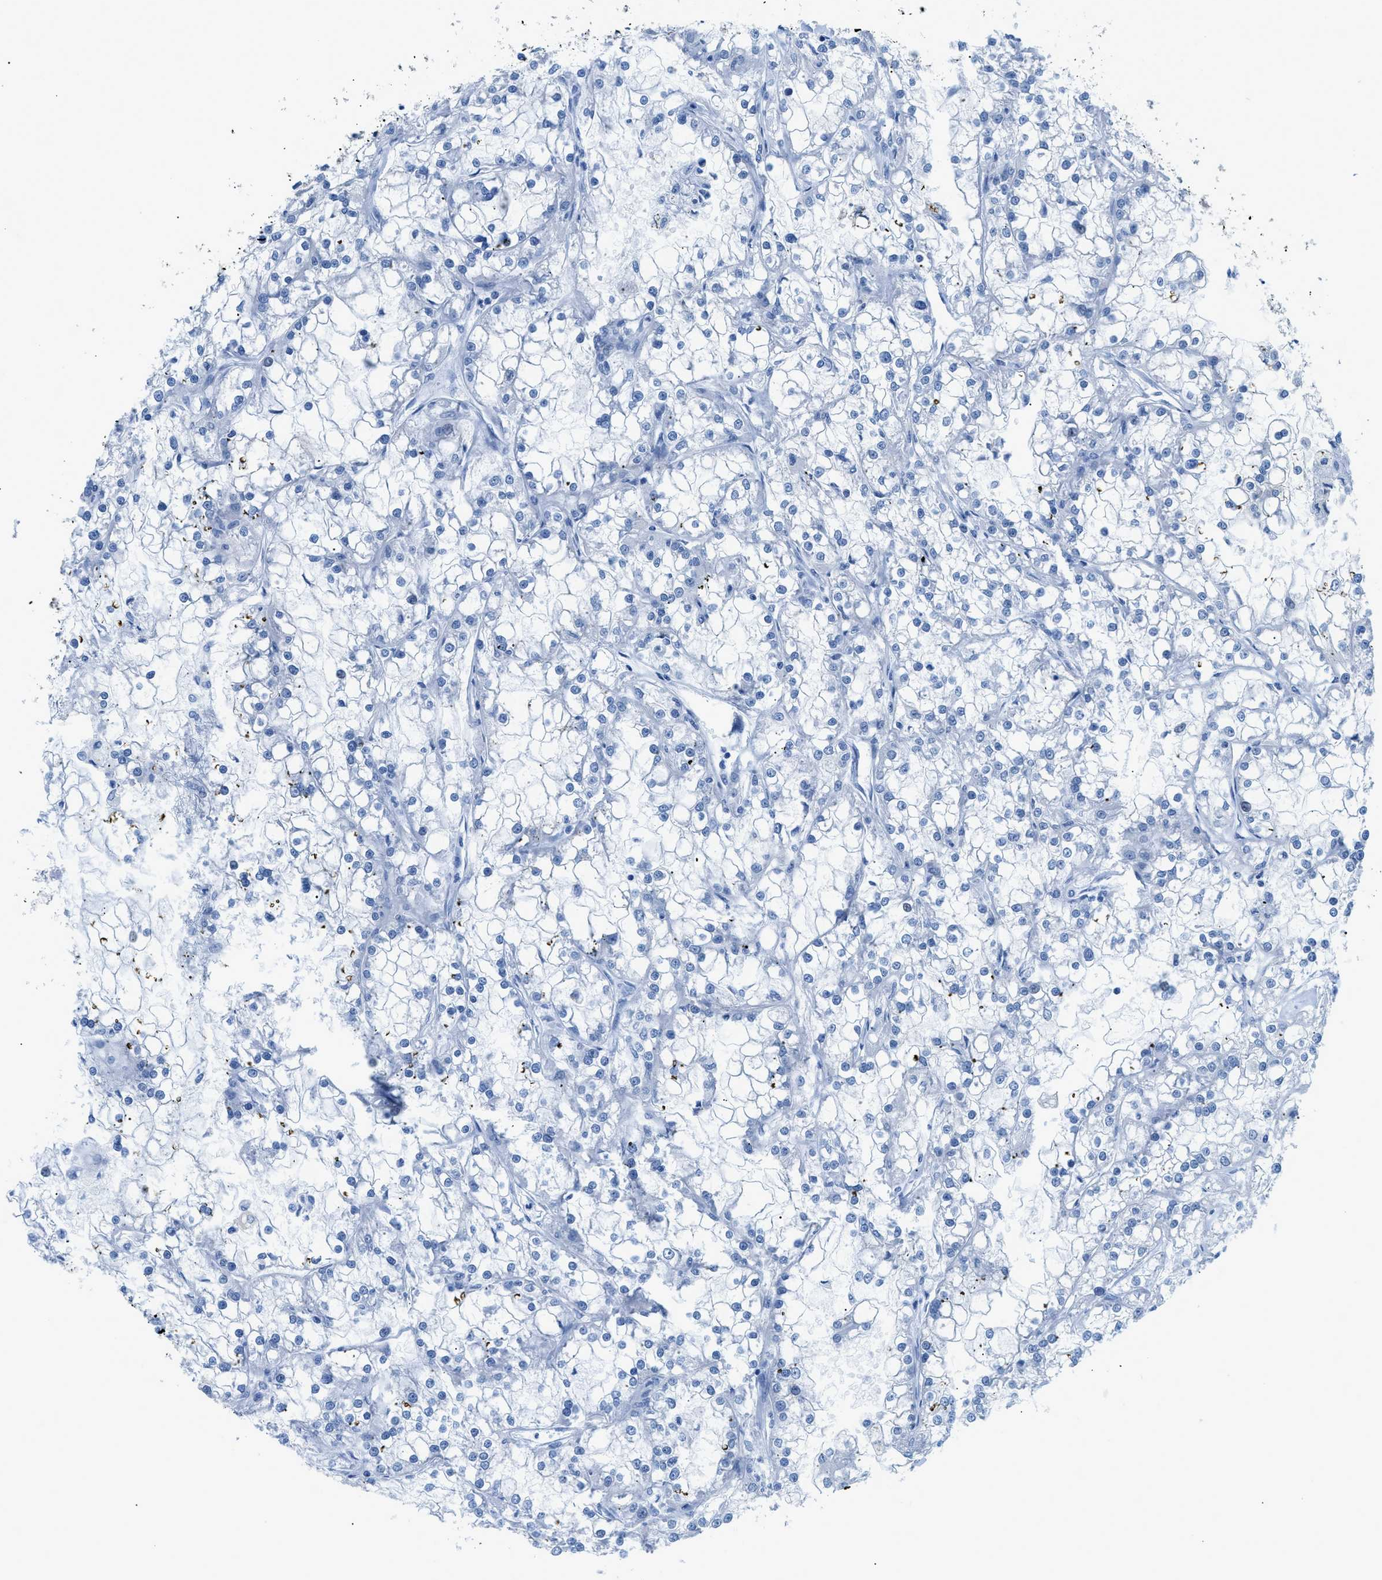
{"staining": {"intensity": "negative", "quantity": "none", "location": "none"}, "tissue": "renal cancer", "cell_type": "Tumor cells", "image_type": "cancer", "snomed": [{"axis": "morphology", "description": "Adenocarcinoma, NOS"}, {"axis": "topography", "description": "Kidney"}], "caption": "Immunohistochemistry (IHC) micrograph of human renal cancer (adenocarcinoma) stained for a protein (brown), which displays no staining in tumor cells.", "gene": "FDCSP", "patient": {"sex": "female", "age": 52}}